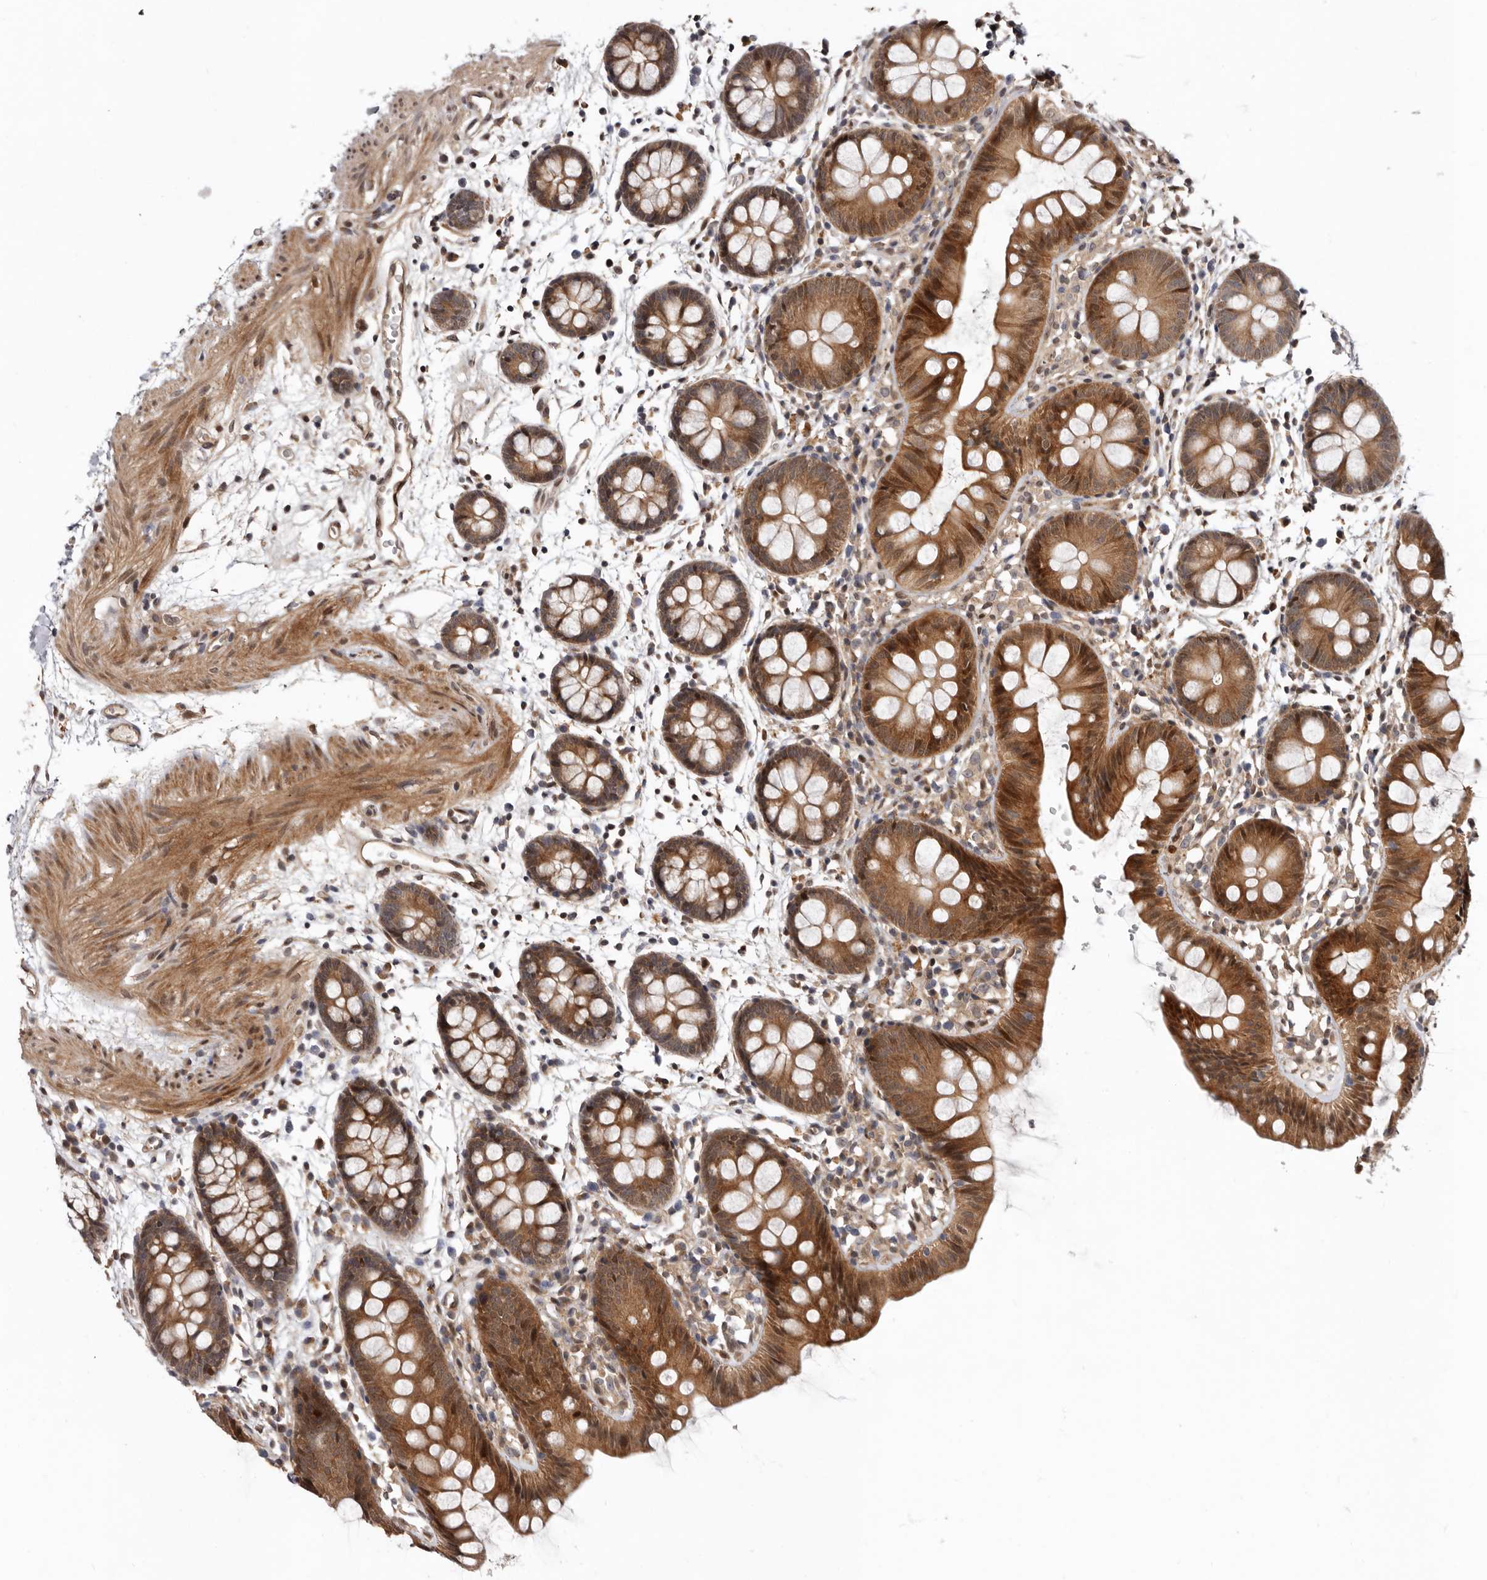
{"staining": {"intensity": "moderate", "quantity": "25%-75%", "location": "cytoplasmic/membranous"}, "tissue": "colon", "cell_type": "Endothelial cells", "image_type": "normal", "snomed": [{"axis": "morphology", "description": "Normal tissue, NOS"}, {"axis": "topography", "description": "Colon"}], "caption": "DAB (3,3'-diaminobenzidine) immunohistochemical staining of normal human colon exhibits moderate cytoplasmic/membranous protein positivity in about 25%-75% of endothelial cells.", "gene": "SBDS", "patient": {"sex": "male", "age": 56}}